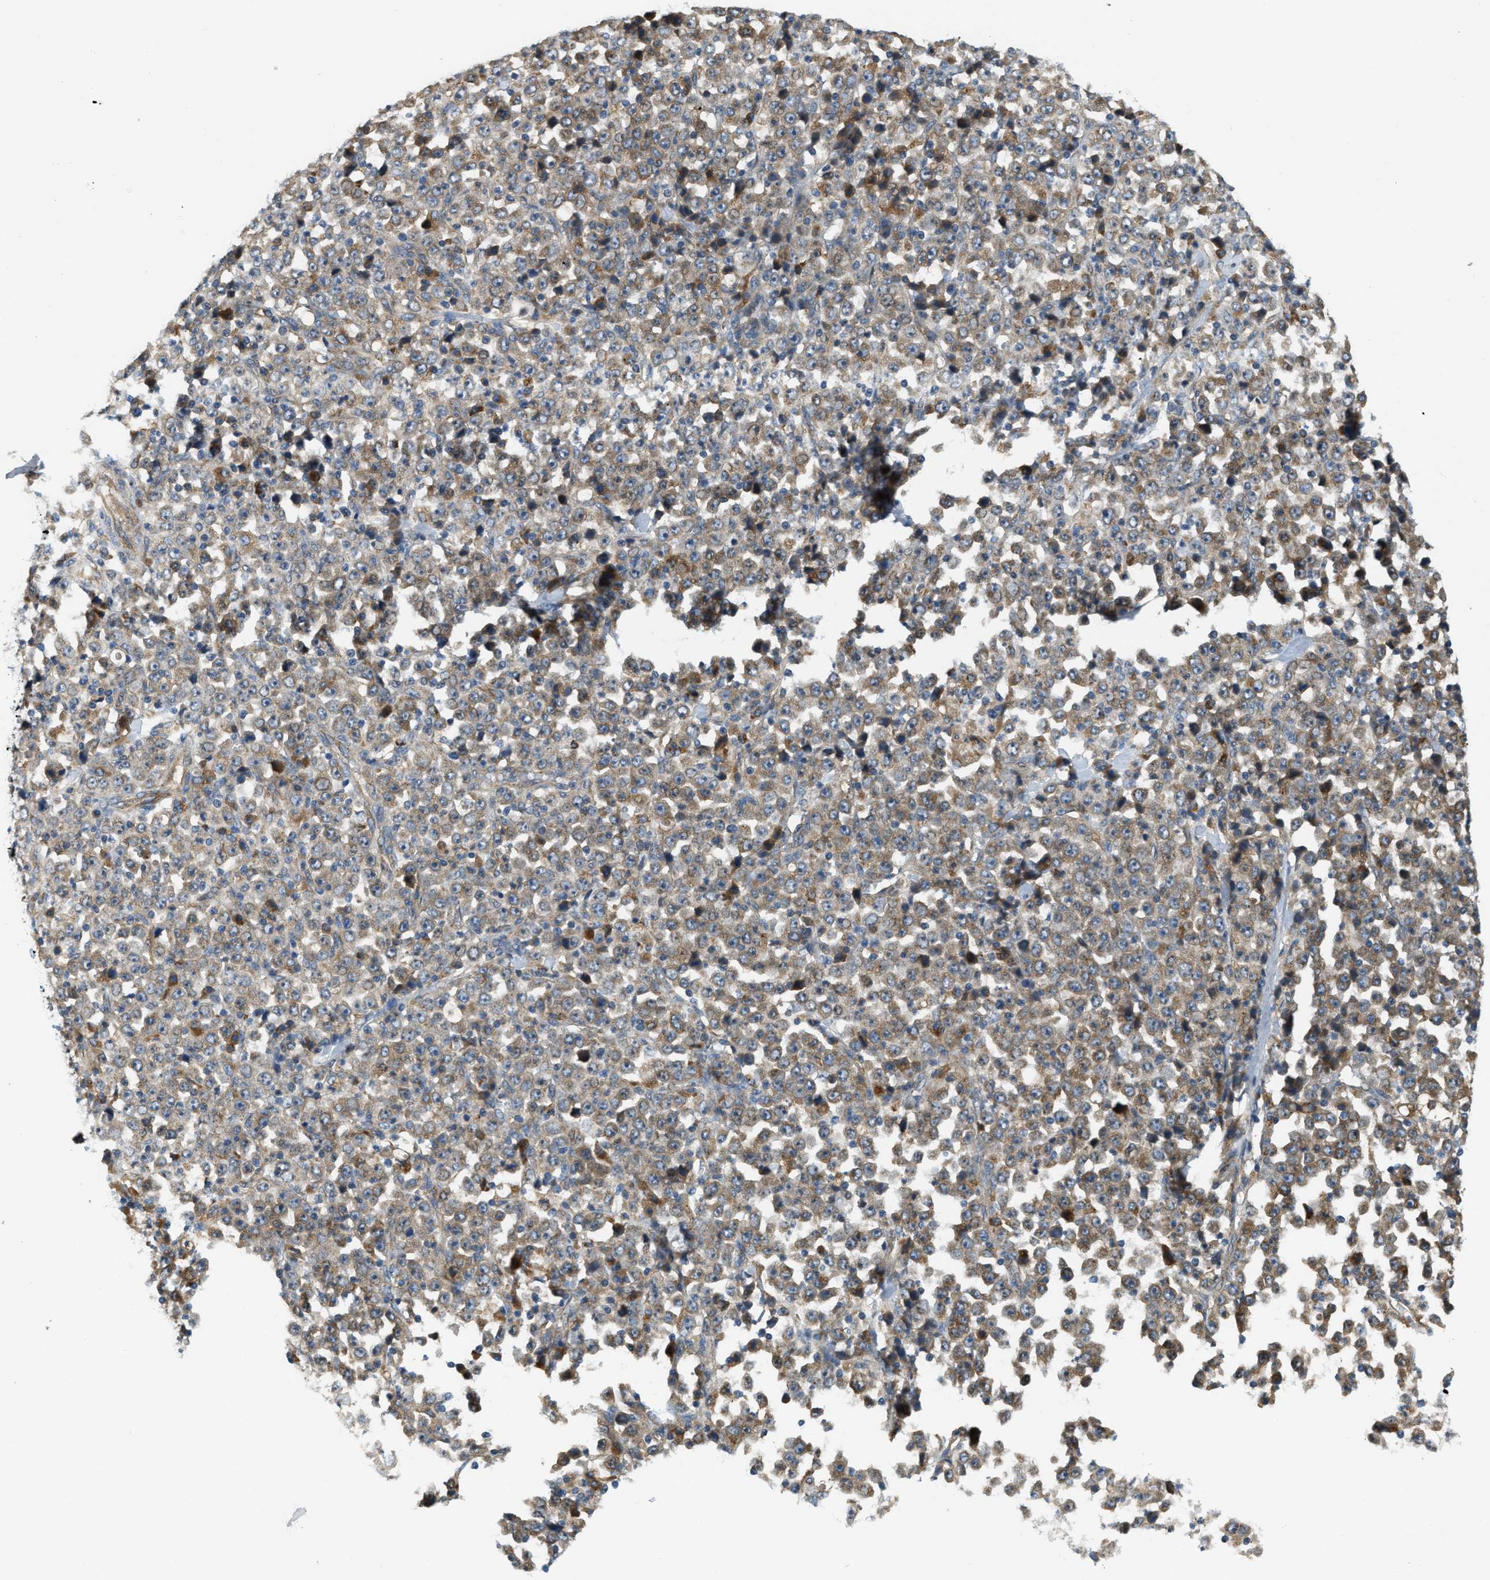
{"staining": {"intensity": "moderate", "quantity": "25%-75%", "location": "cytoplasmic/membranous"}, "tissue": "stomach cancer", "cell_type": "Tumor cells", "image_type": "cancer", "snomed": [{"axis": "morphology", "description": "Normal tissue, NOS"}, {"axis": "morphology", "description": "Adenocarcinoma, NOS"}, {"axis": "topography", "description": "Stomach, upper"}, {"axis": "topography", "description": "Stomach"}], "caption": "This photomicrograph demonstrates immunohistochemistry (IHC) staining of human stomach cancer, with medium moderate cytoplasmic/membranous positivity in about 25%-75% of tumor cells.", "gene": "STARD3NL", "patient": {"sex": "male", "age": 59}}